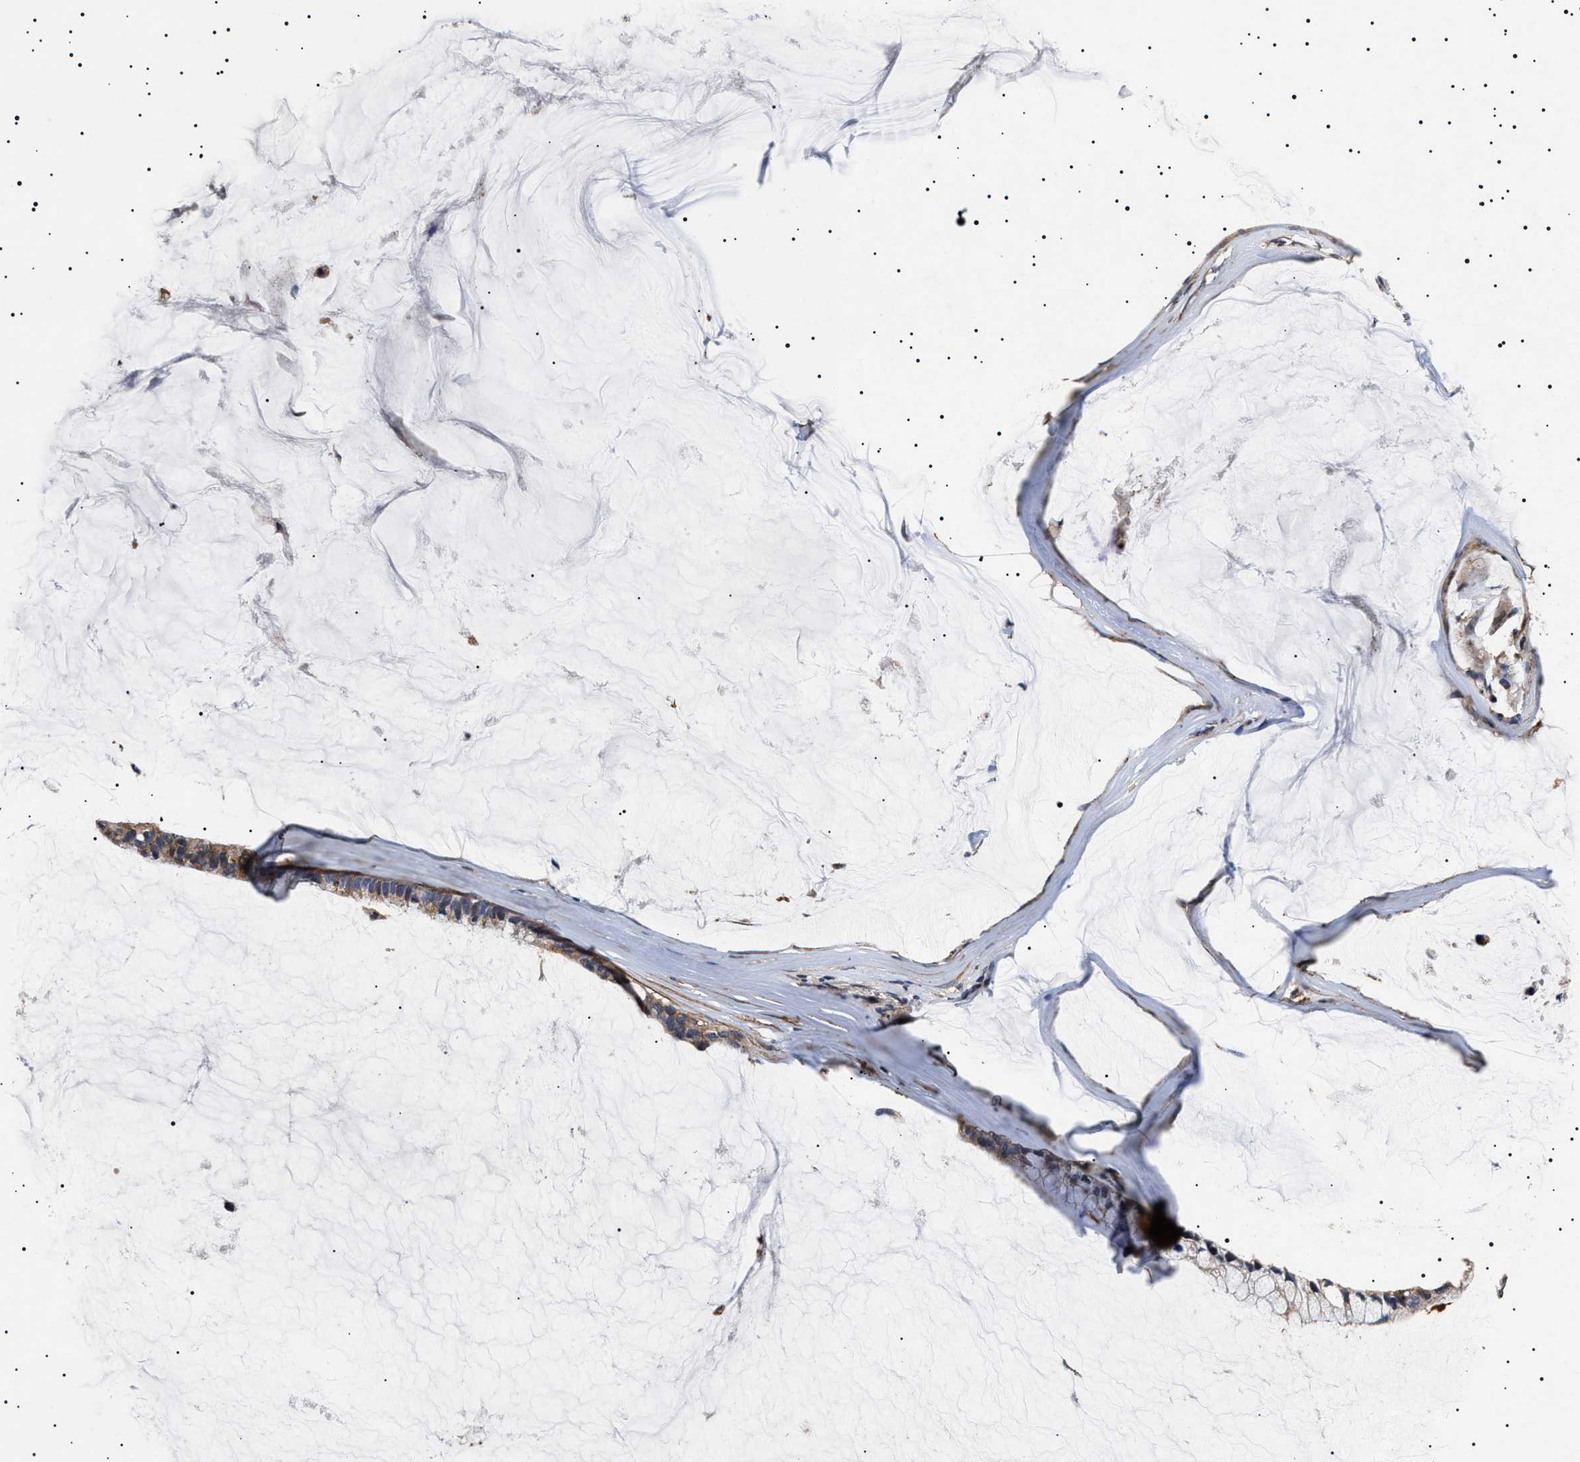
{"staining": {"intensity": "weak", "quantity": "25%-75%", "location": "cytoplasmic/membranous"}, "tissue": "ovarian cancer", "cell_type": "Tumor cells", "image_type": "cancer", "snomed": [{"axis": "morphology", "description": "Cystadenocarcinoma, mucinous, NOS"}, {"axis": "topography", "description": "Ovary"}], "caption": "Immunohistochemistry (IHC) (DAB (3,3'-diaminobenzidine)) staining of human mucinous cystadenocarcinoma (ovarian) exhibits weak cytoplasmic/membranous protein positivity in approximately 25%-75% of tumor cells.", "gene": "RAB34", "patient": {"sex": "female", "age": 39}}